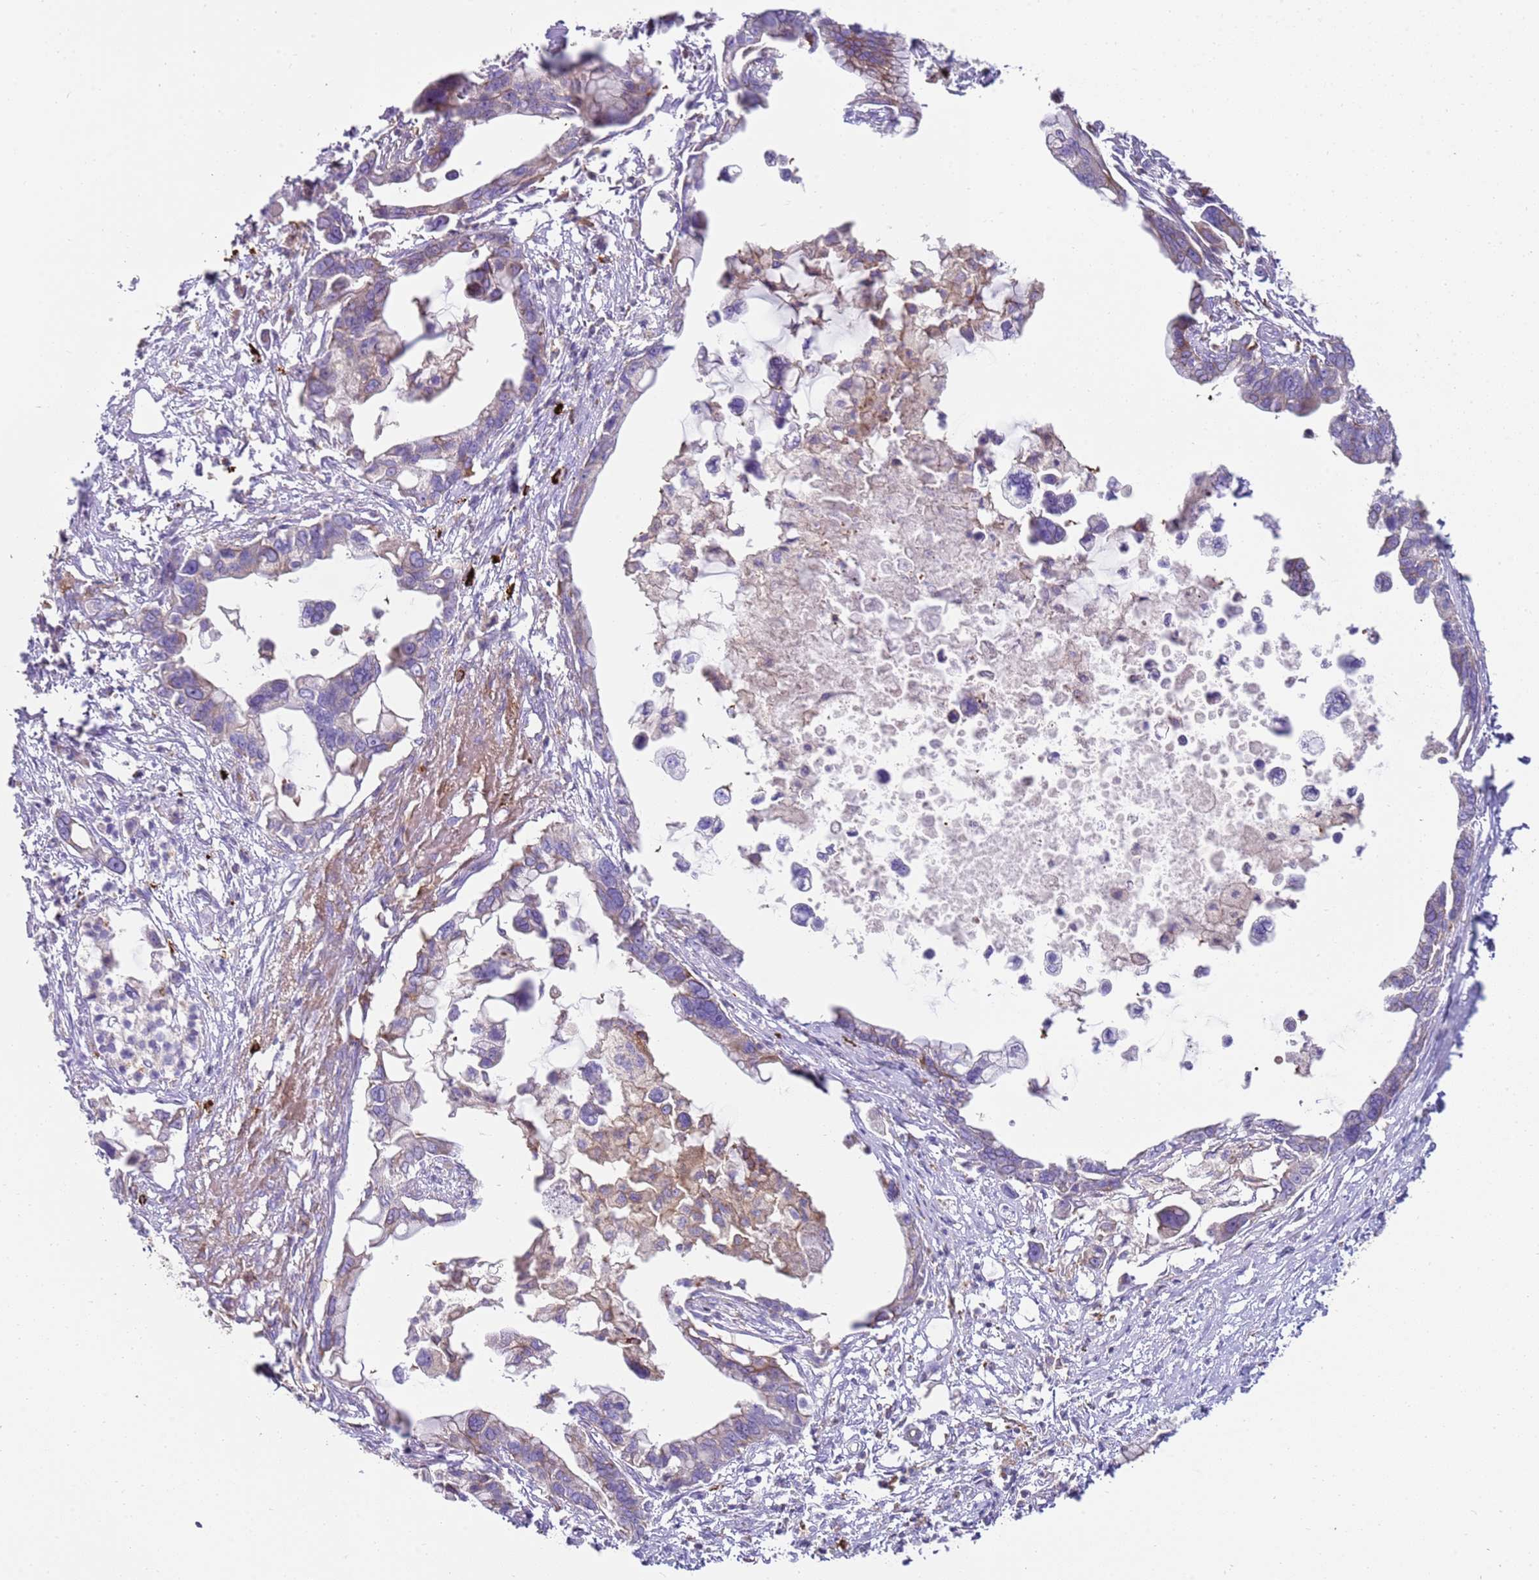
{"staining": {"intensity": "moderate", "quantity": "<25%", "location": "cytoplasmic/membranous"}, "tissue": "pancreatic cancer", "cell_type": "Tumor cells", "image_type": "cancer", "snomed": [{"axis": "morphology", "description": "Adenocarcinoma, NOS"}, {"axis": "topography", "description": "Pancreas"}], "caption": "An immunohistochemistry image of tumor tissue is shown. Protein staining in brown highlights moderate cytoplasmic/membranous positivity in pancreatic cancer within tumor cells. The staining is performed using DAB (3,3'-diaminobenzidine) brown chromogen to label protein expression. The nuclei are counter-stained blue using hematoxylin.", "gene": "FPR1", "patient": {"sex": "female", "age": 83}}